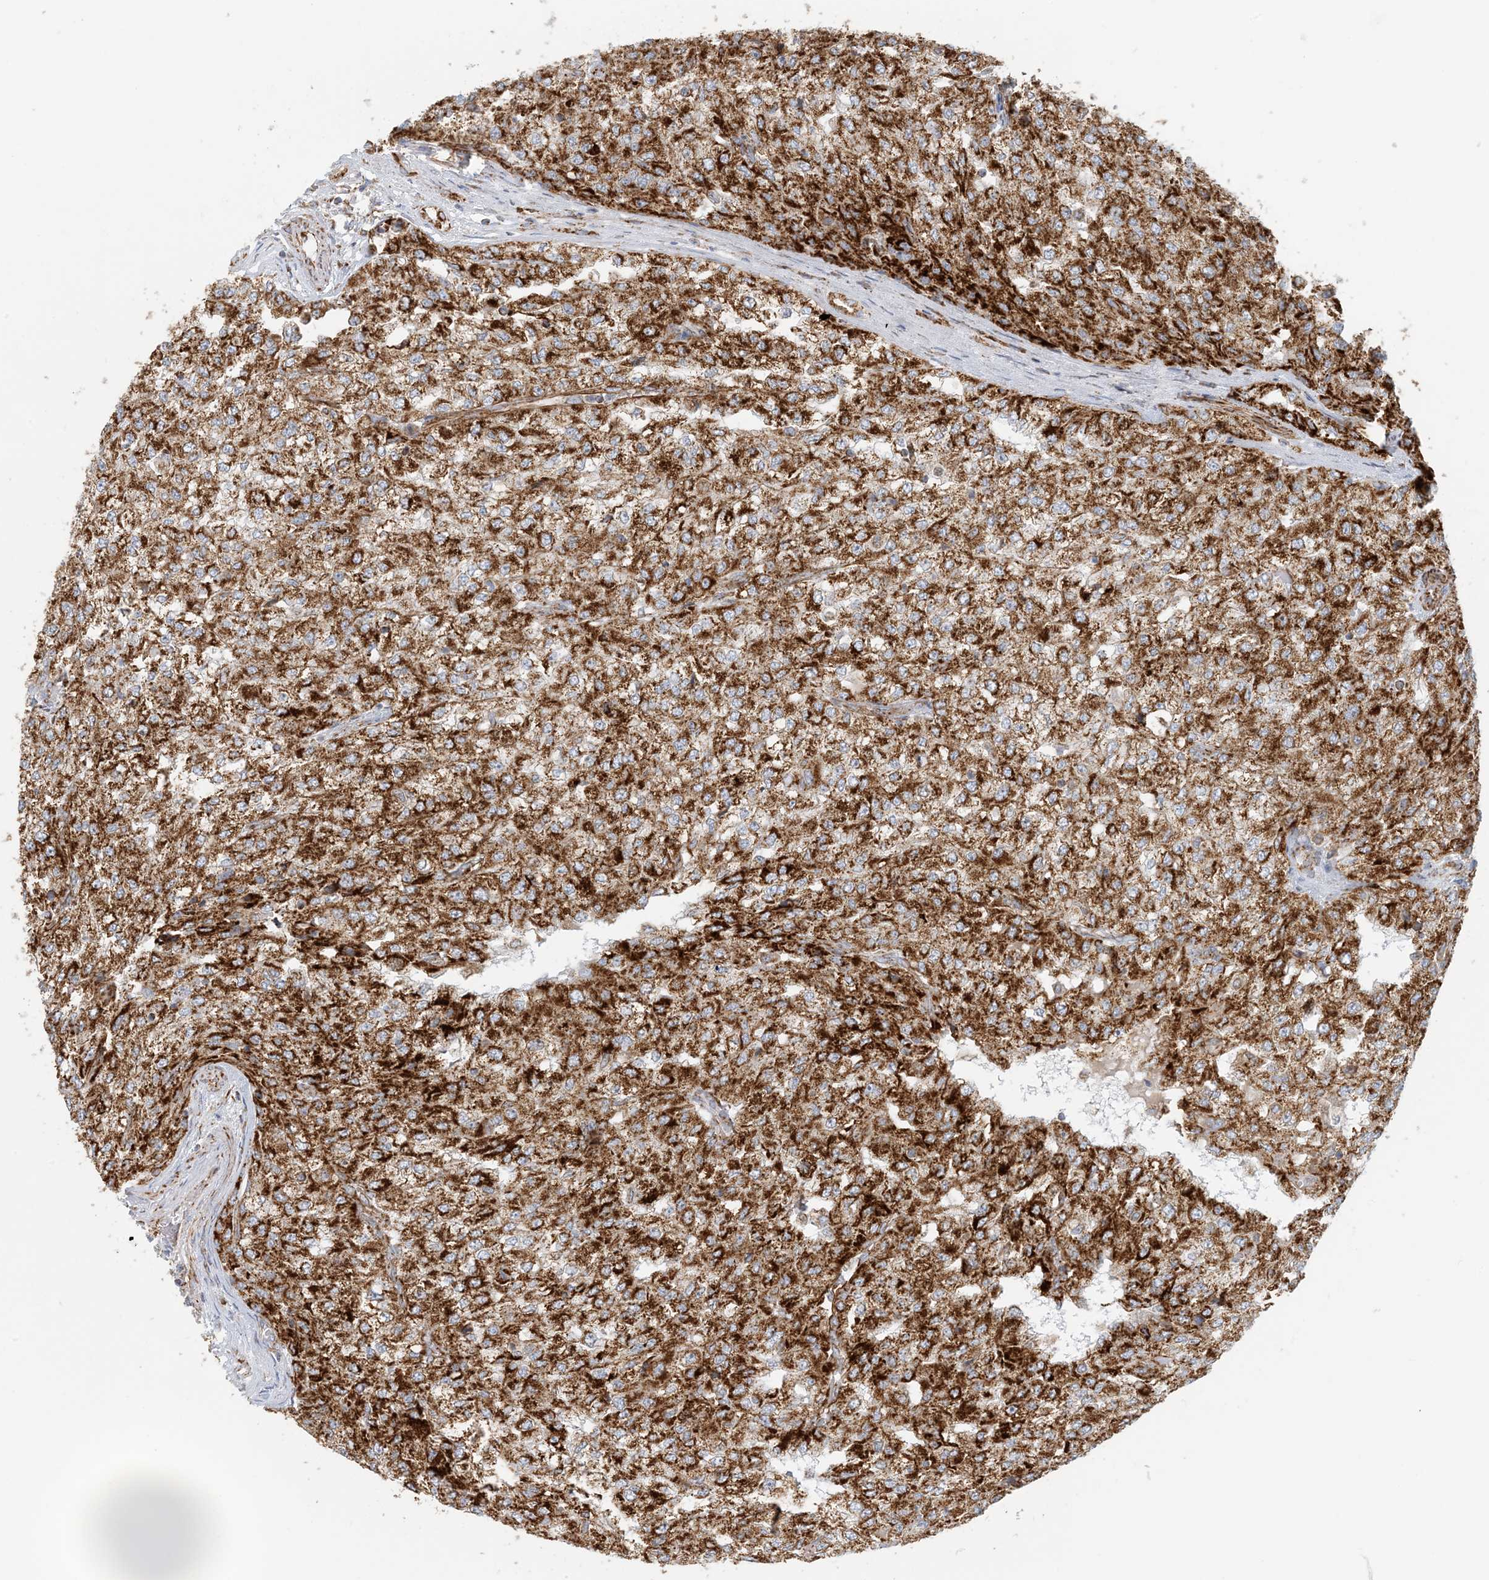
{"staining": {"intensity": "strong", "quantity": ">75%", "location": "cytoplasmic/membranous"}, "tissue": "renal cancer", "cell_type": "Tumor cells", "image_type": "cancer", "snomed": [{"axis": "morphology", "description": "Adenocarcinoma, NOS"}, {"axis": "topography", "description": "Kidney"}], "caption": "Immunohistochemical staining of adenocarcinoma (renal) displays high levels of strong cytoplasmic/membranous protein expression in about >75% of tumor cells.", "gene": "COA3", "patient": {"sex": "female", "age": 54}}